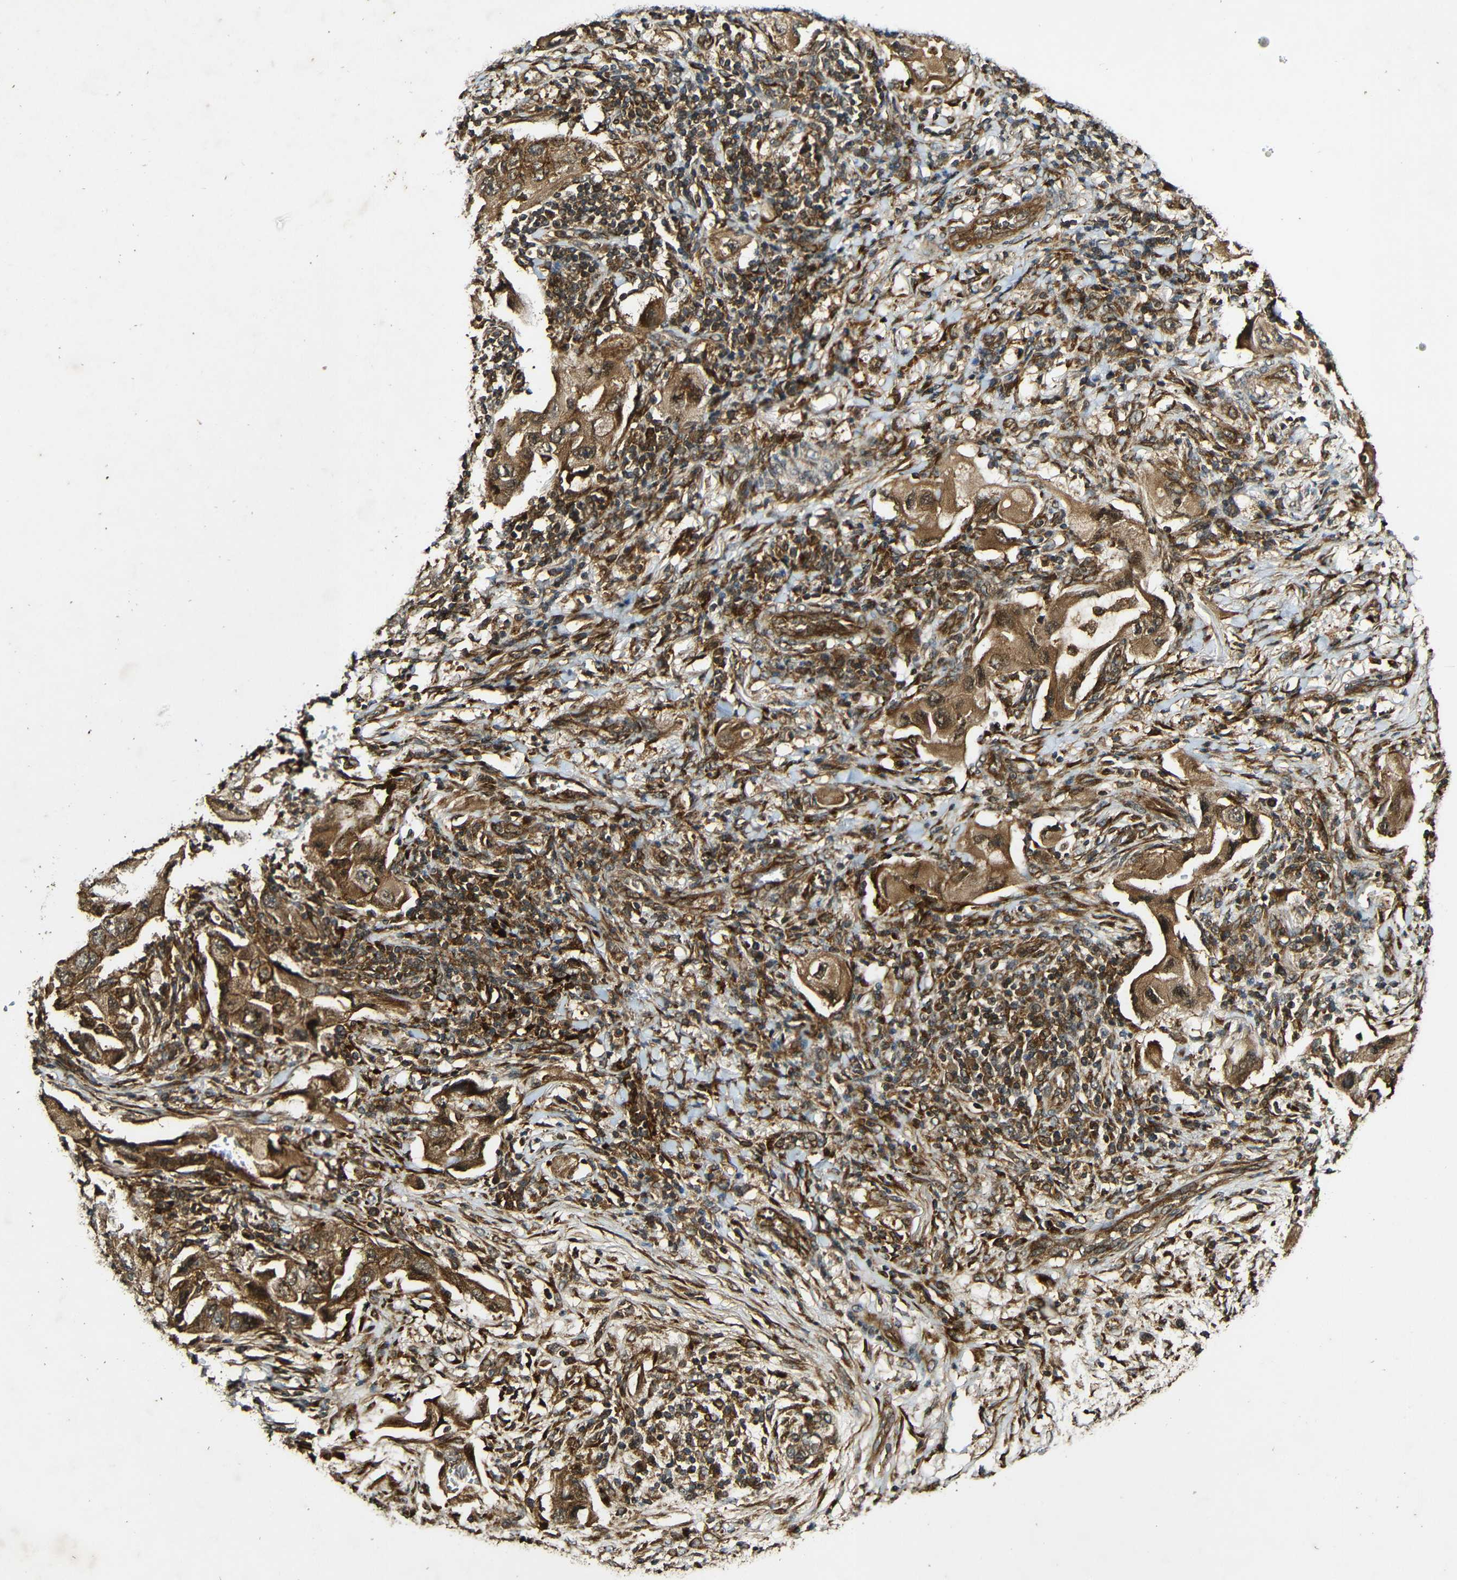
{"staining": {"intensity": "strong", "quantity": ">75%", "location": "cytoplasmic/membranous"}, "tissue": "lung cancer", "cell_type": "Tumor cells", "image_type": "cancer", "snomed": [{"axis": "morphology", "description": "Adenocarcinoma, NOS"}, {"axis": "topography", "description": "Lung"}], "caption": "Immunohistochemical staining of adenocarcinoma (lung) shows high levels of strong cytoplasmic/membranous expression in approximately >75% of tumor cells.", "gene": "CASP8", "patient": {"sex": "female", "age": 65}}